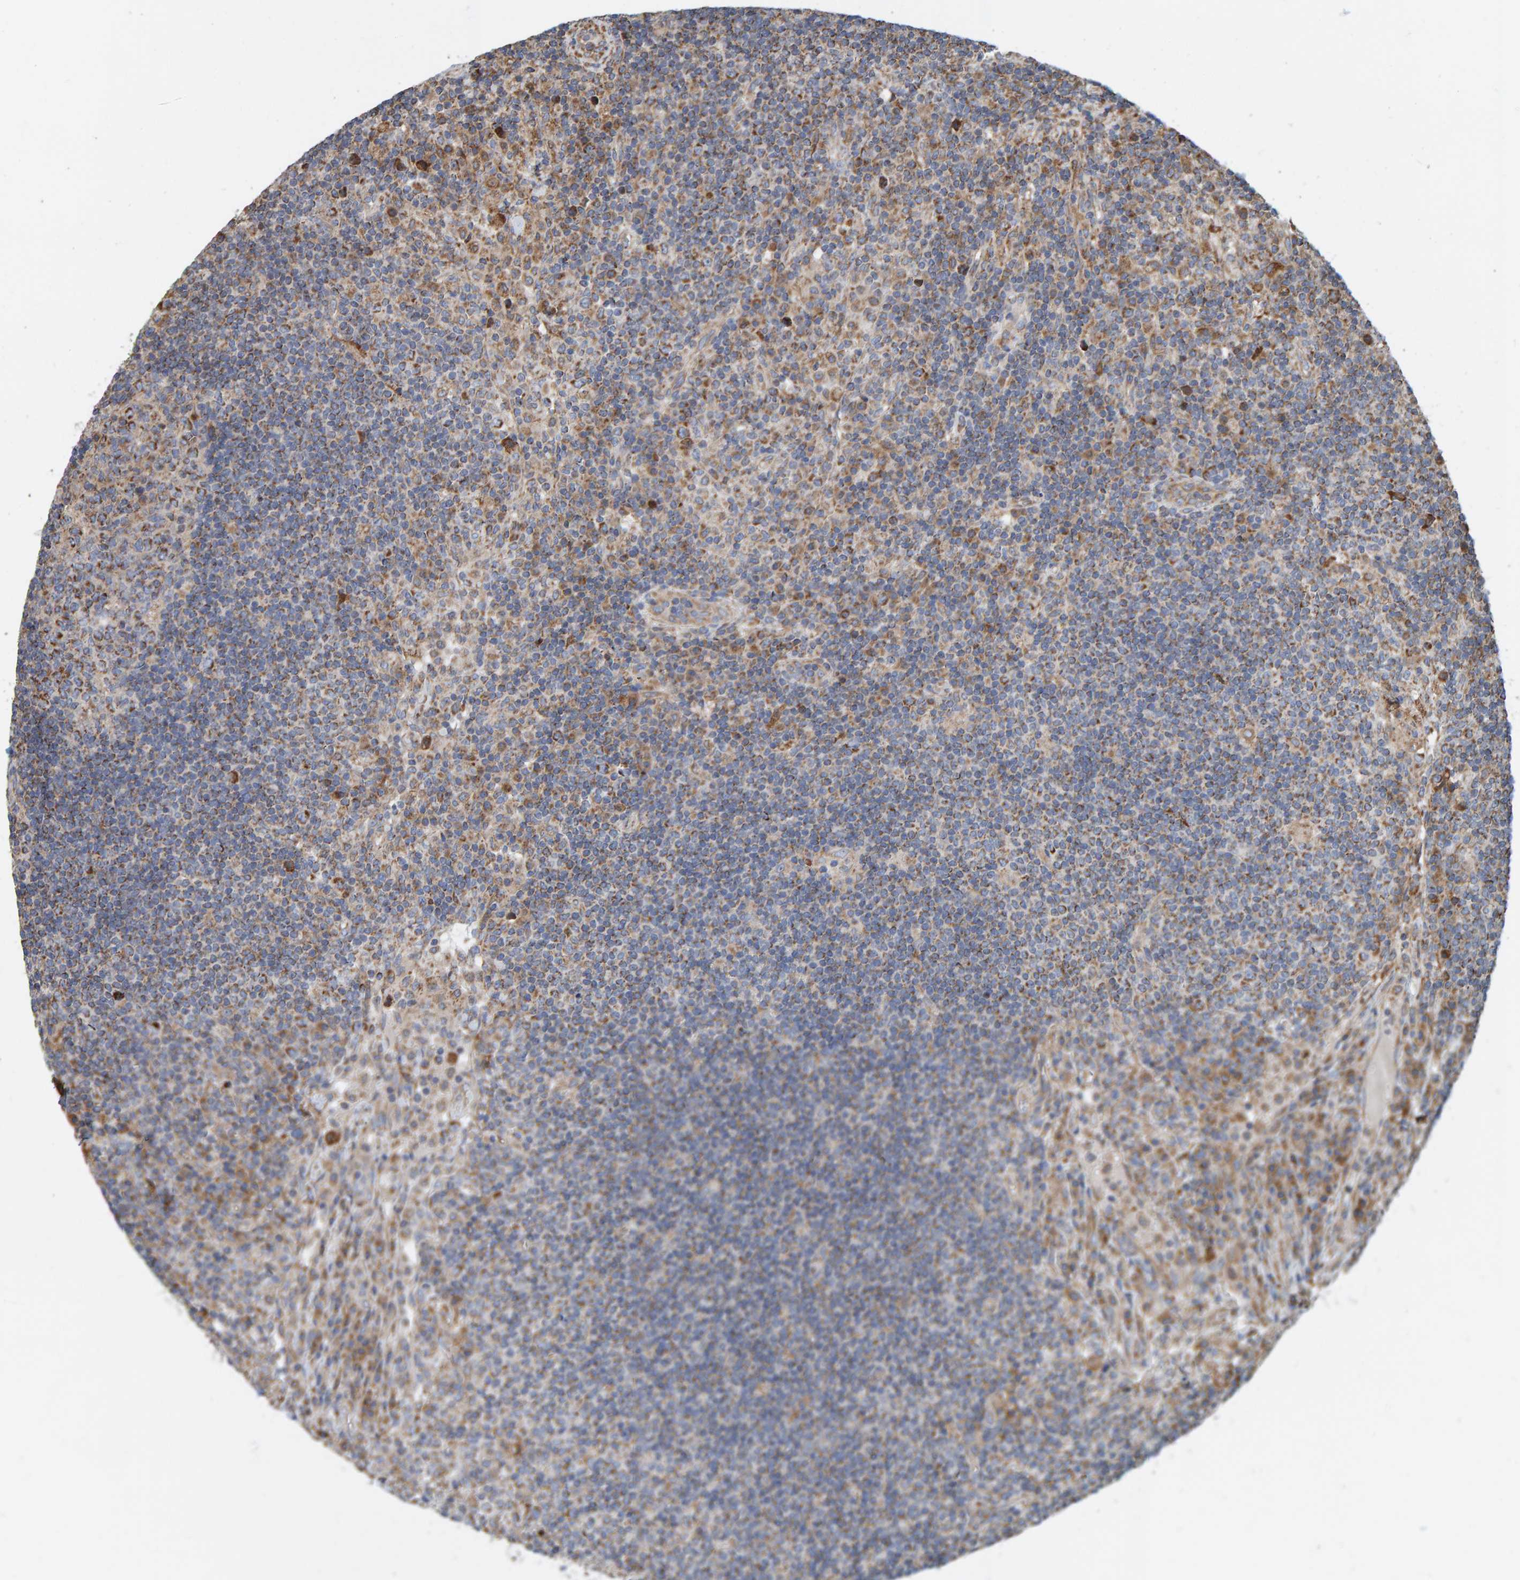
{"staining": {"intensity": "moderate", "quantity": ">75%", "location": "cytoplasmic/membranous"}, "tissue": "lymph node", "cell_type": "Germinal center cells", "image_type": "normal", "snomed": [{"axis": "morphology", "description": "Normal tissue, NOS"}, {"axis": "topography", "description": "Lymph node"}], "caption": "Immunohistochemistry photomicrograph of normal lymph node: human lymph node stained using immunohistochemistry displays medium levels of moderate protein expression localized specifically in the cytoplasmic/membranous of germinal center cells, appearing as a cytoplasmic/membranous brown color.", "gene": "MRPL45", "patient": {"sex": "female", "age": 53}}